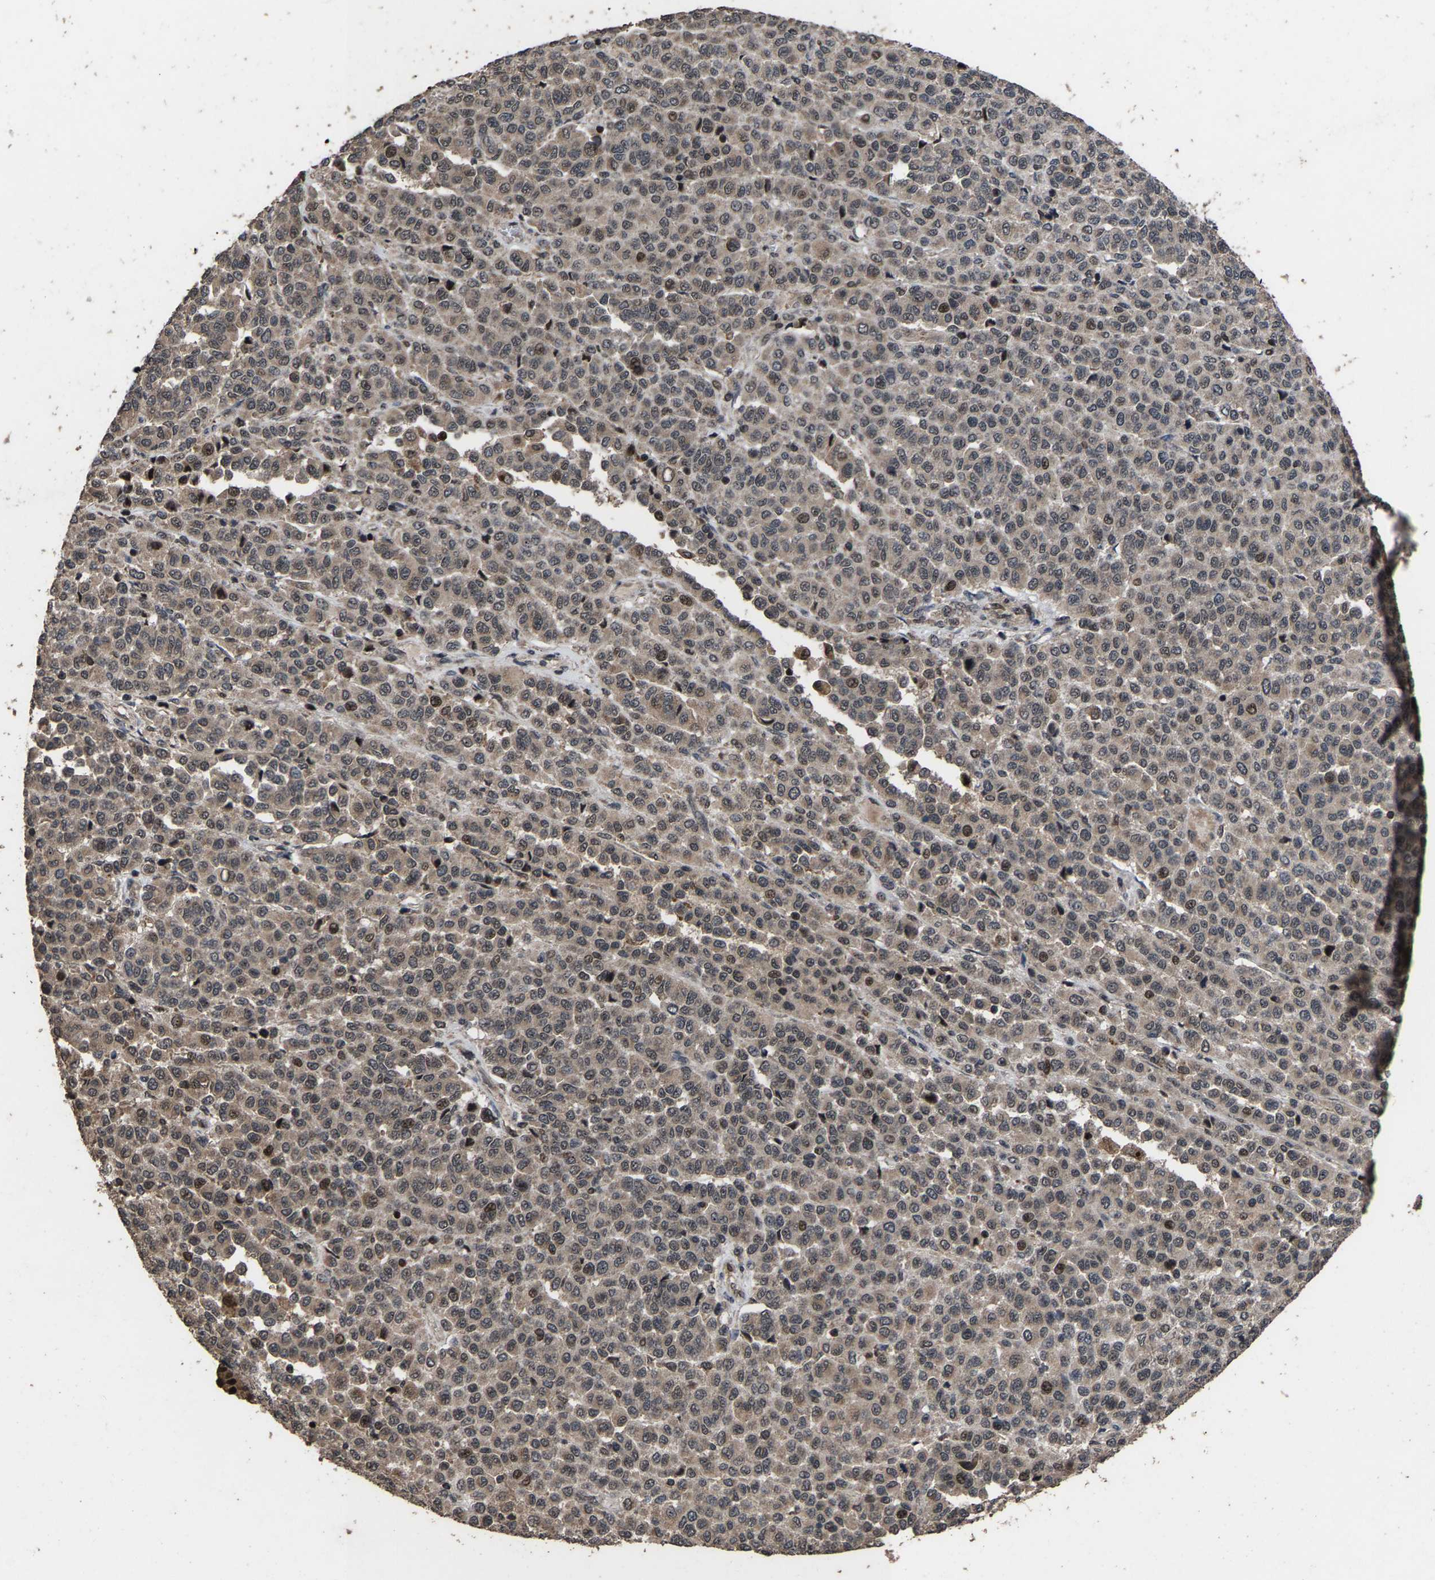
{"staining": {"intensity": "weak", "quantity": "25%-75%", "location": "cytoplasmic/membranous"}, "tissue": "melanoma", "cell_type": "Tumor cells", "image_type": "cancer", "snomed": [{"axis": "morphology", "description": "Malignant melanoma, Metastatic site"}, {"axis": "topography", "description": "Pancreas"}], "caption": "Protein expression analysis of human malignant melanoma (metastatic site) reveals weak cytoplasmic/membranous staining in approximately 25%-75% of tumor cells. The staining is performed using DAB (3,3'-diaminobenzidine) brown chromogen to label protein expression. The nuclei are counter-stained blue using hematoxylin.", "gene": "HAUS6", "patient": {"sex": "female", "age": 30}}